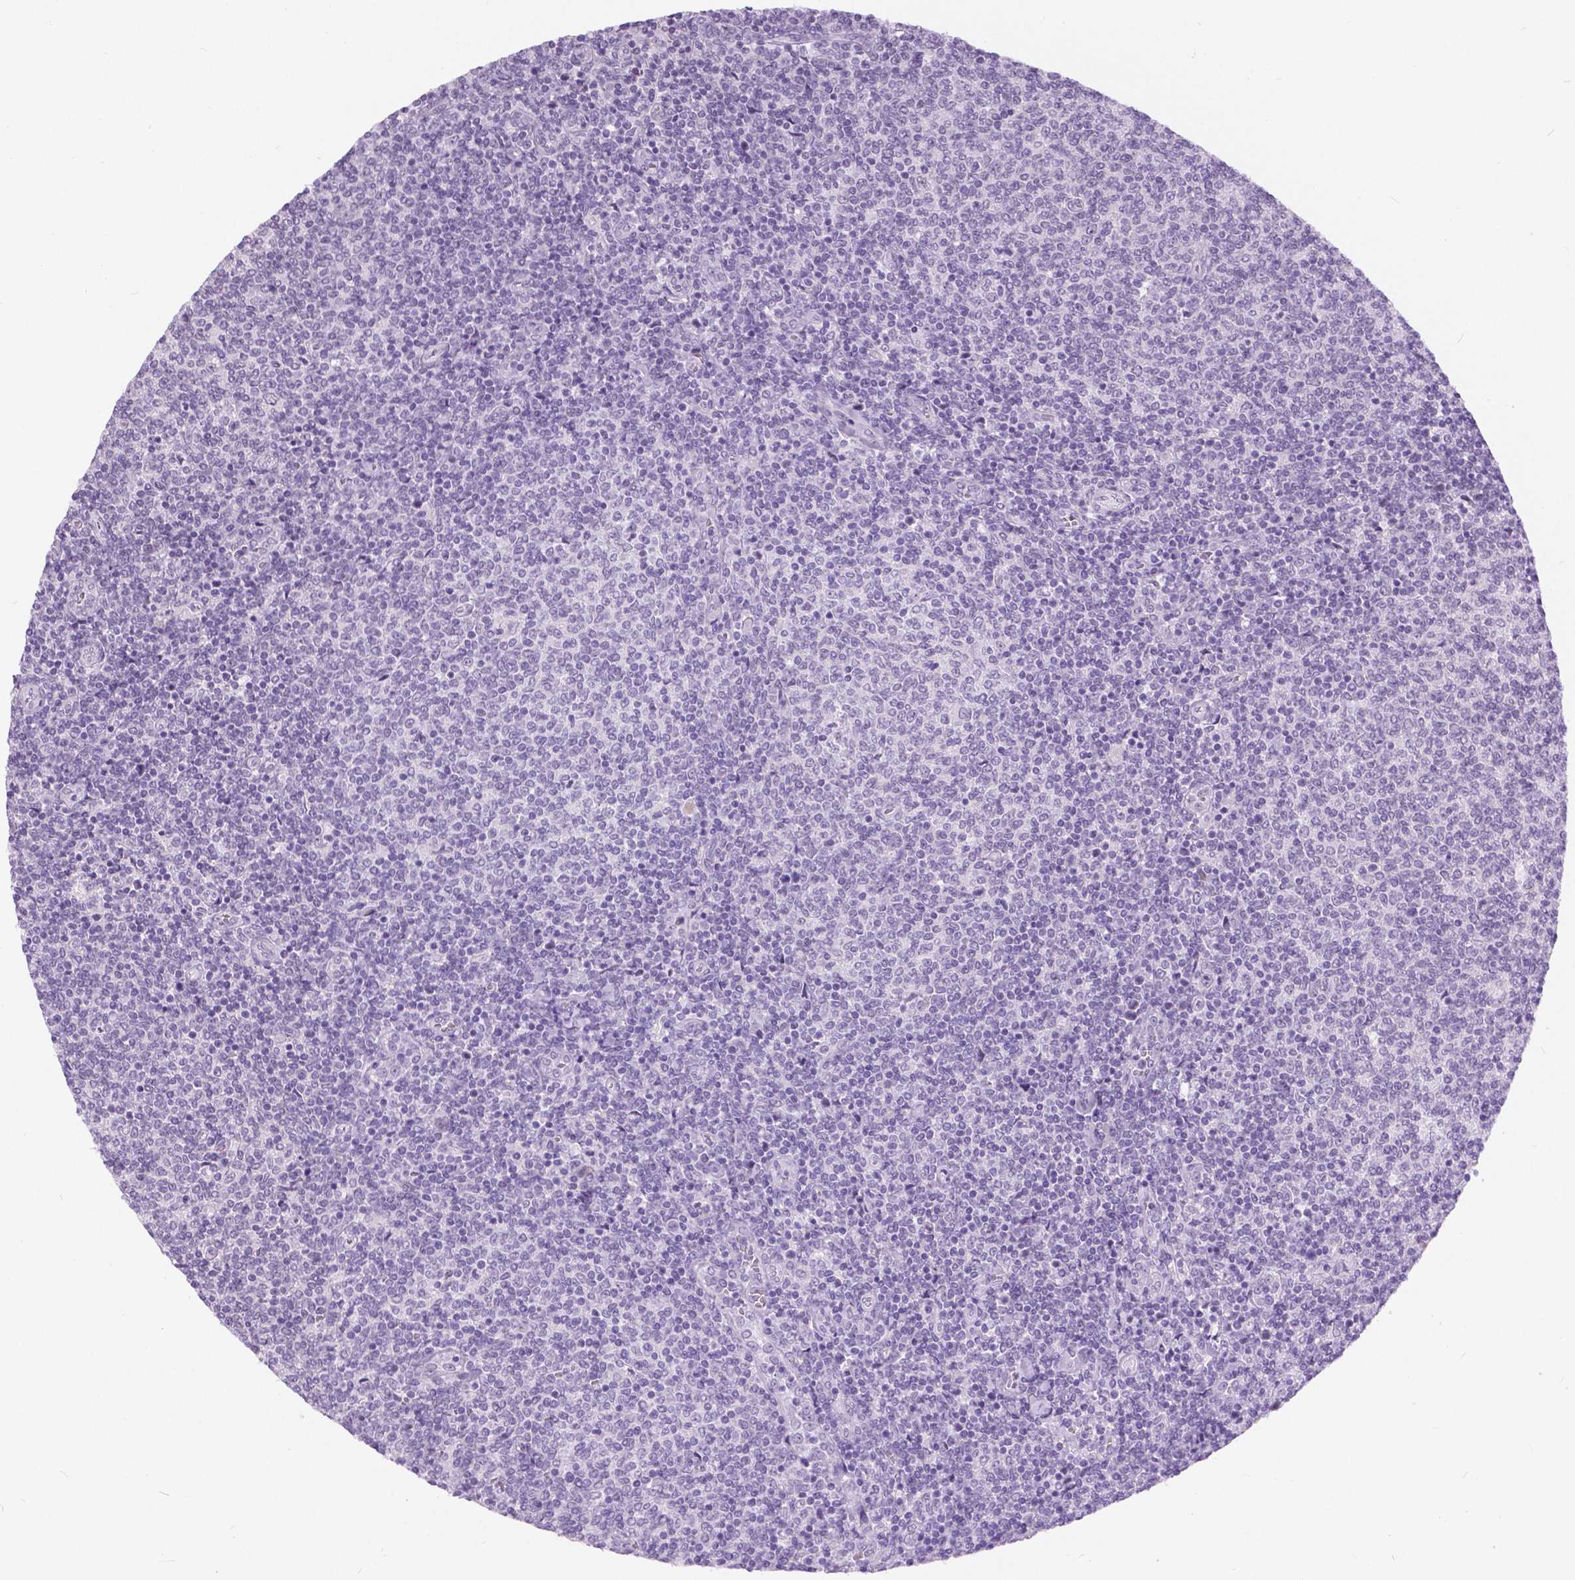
{"staining": {"intensity": "negative", "quantity": "none", "location": "none"}, "tissue": "lymphoma", "cell_type": "Tumor cells", "image_type": "cancer", "snomed": [{"axis": "morphology", "description": "Malignant lymphoma, non-Hodgkin's type, Low grade"}, {"axis": "topography", "description": "Lymph node"}], "caption": "Tumor cells are negative for brown protein staining in lymphoma.", "gene": "MYOM1", "patient": {"sex": "male", "age": 52}}